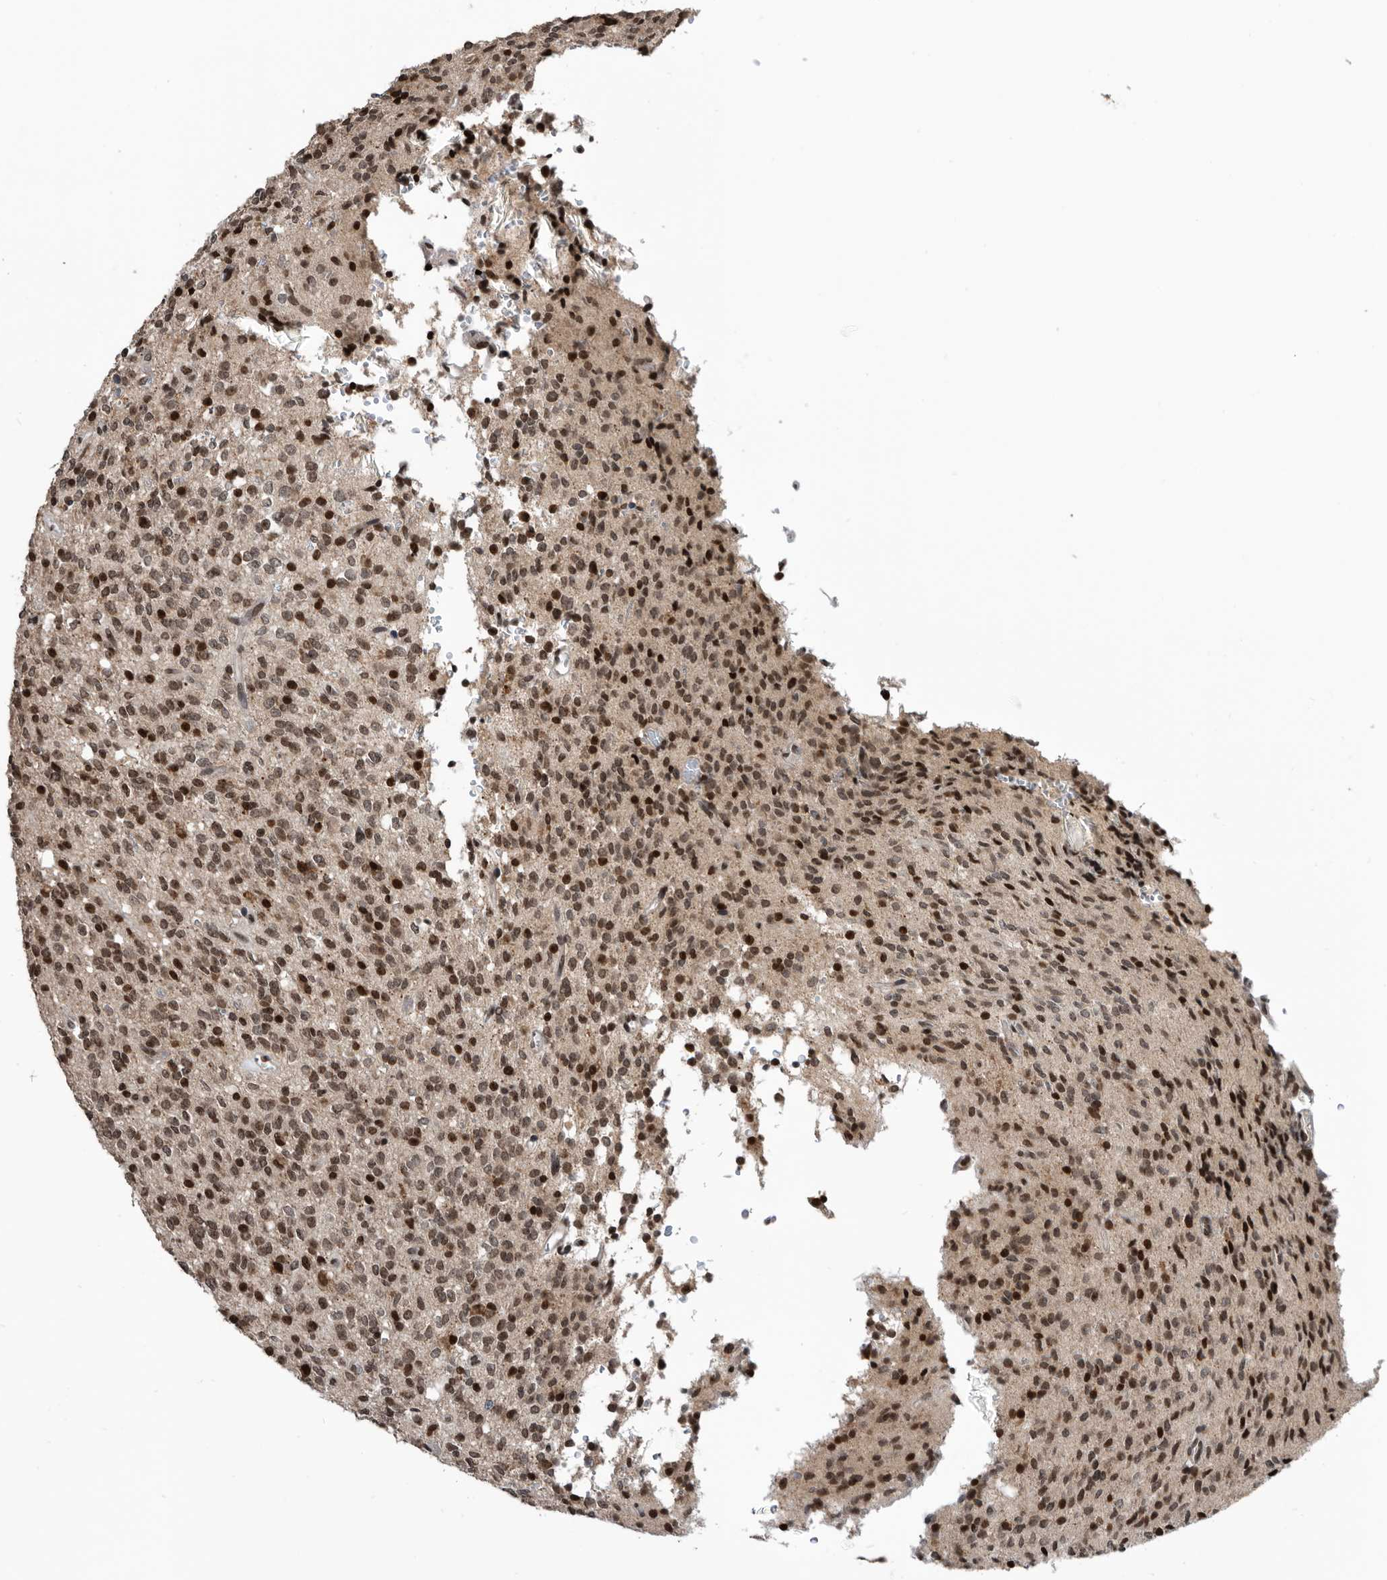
{"staining": {"intensity": "strong", "quantity": "25%-75%", "location": "cytoplasmic/membranous,nuclear"}, "tissue": "glioma", "cell_type": "Tumor cells", "image_type": "cancer", "snomed": [{"axis": "morphology", "description": "Glioma, malignant, High grade"}, {"axis": "topography", "description": "Brain"}], "caption": "Glioma was stained to show a protein in brown. There is high levels of strong cytoplasmic/membranous and nuclear staining in about 25%-75% of tumor cells. (DAB IHC with brightfield microscopy, high magnification).", "gene": "SNRNP48", "patient": {"sex": "male", "age": 34}}